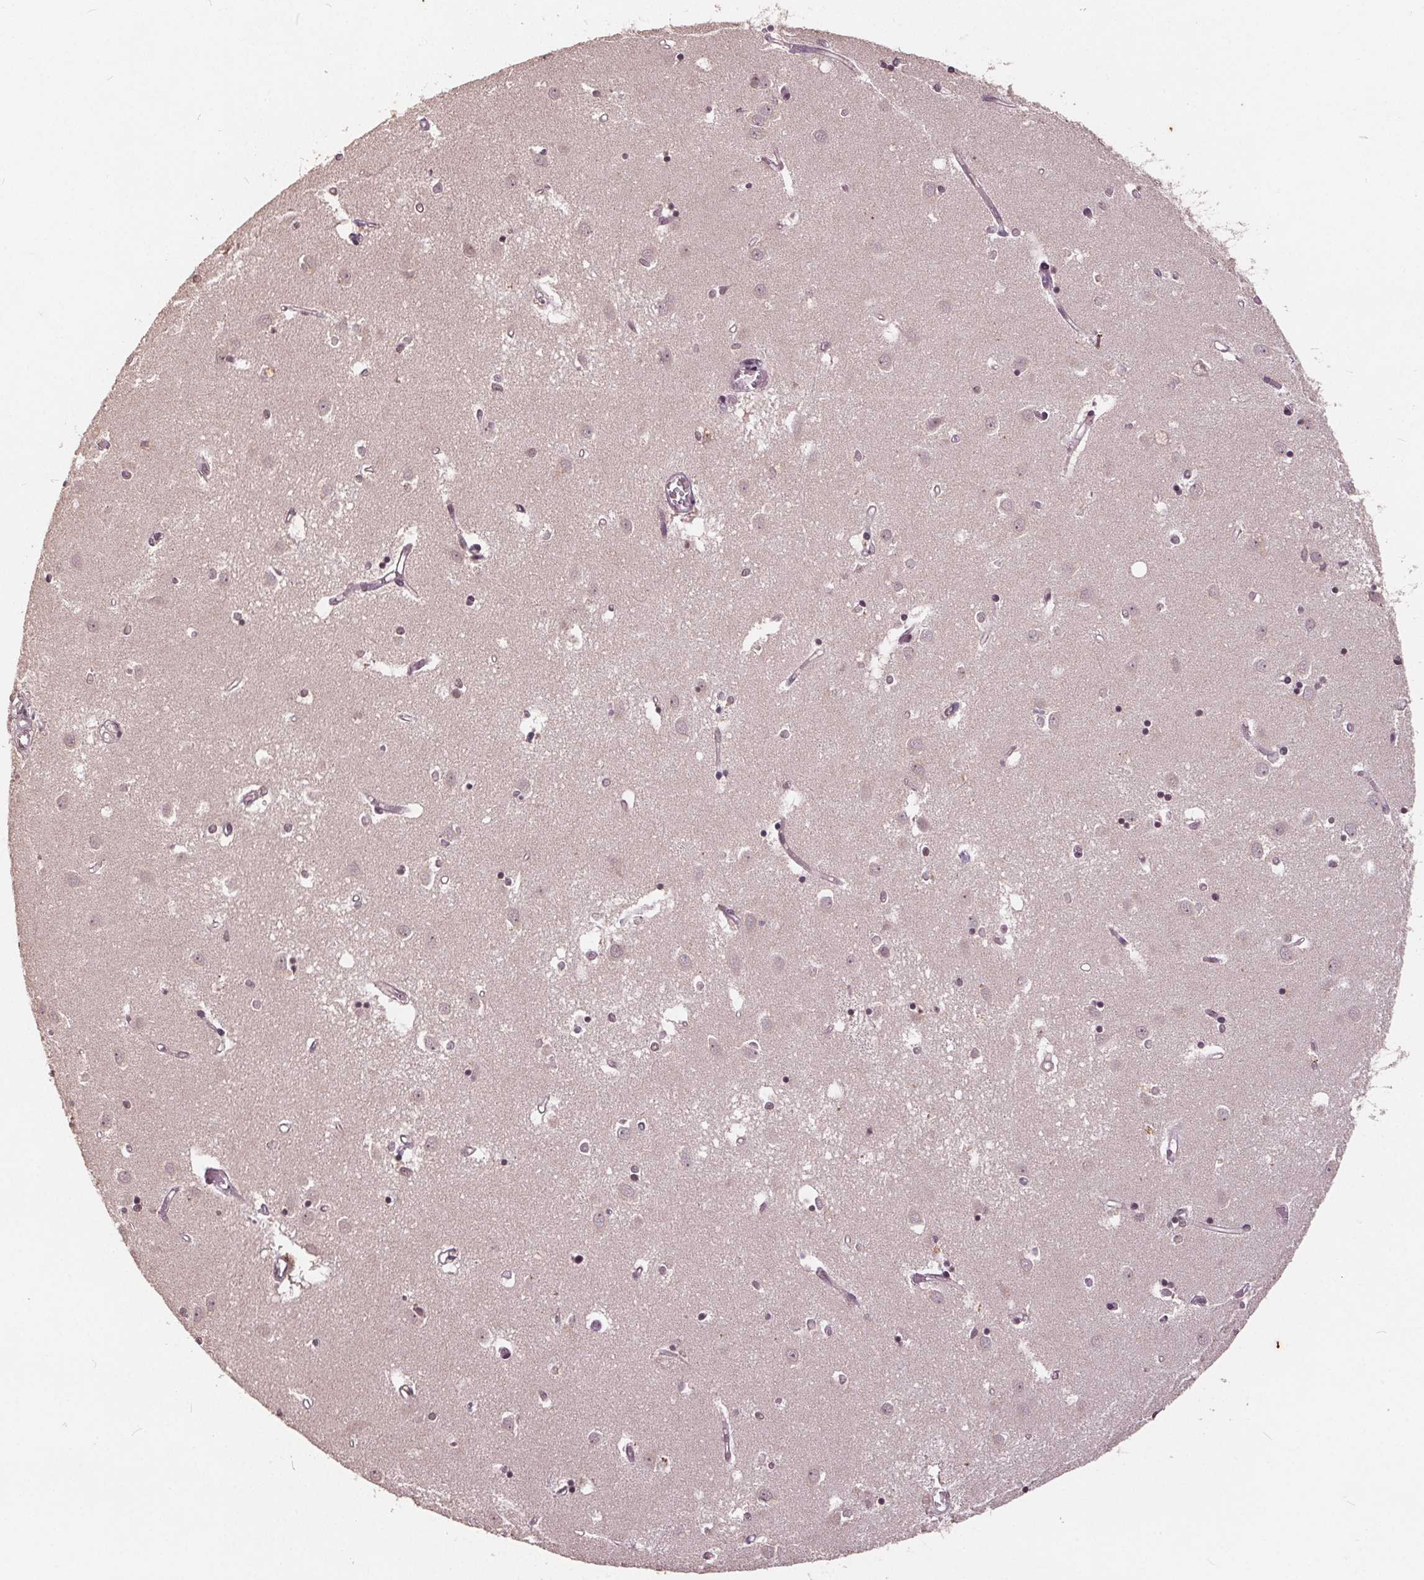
{"staining": {"intensity": "weak", "quantity": "<25%", "location": "nuclear"}, "tissue": "caudate", "cell_type": "Glial cells", "image_type": "normal", "snomed": [{"axis": "morphology", "description": "Normal tissue, NOS"}, {"axis": "topography", "description": "Lateral ventricle wall"}], "caption": "Protein analysis of benign caudate shows no significant positivity in glial cells.", "gene": "DNMT3B", "patient": {"sex": "male", "age": 54}}